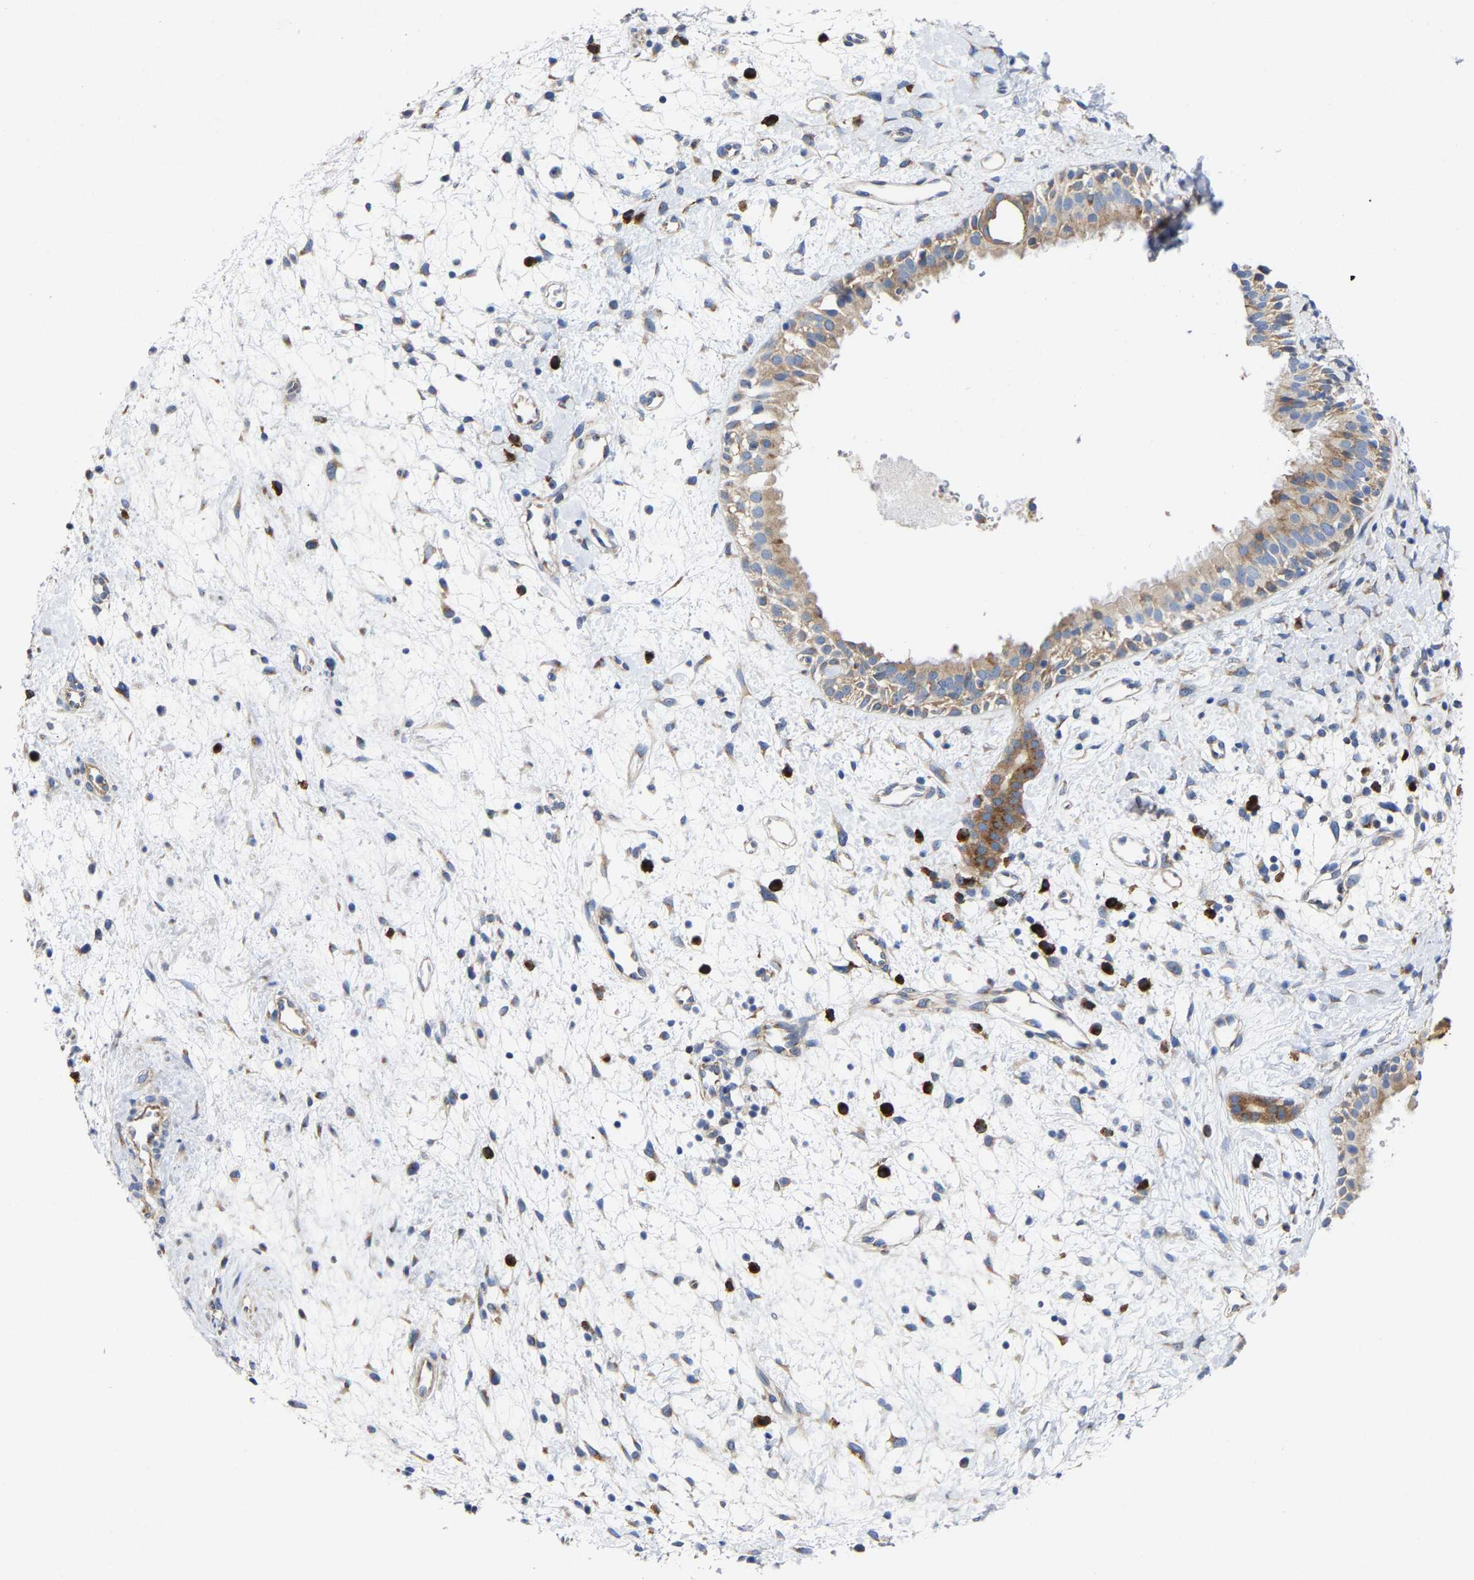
{"staining": {"intensity": "weak", "quantity": "25%-75%", "location": "cytoplasmic/membranous"}, "tissue": "nasopharynx", "cell_type": "Respiratory epithelial cells", "image_type": "normal", "snomed": [{"axis": "morphology", "description": "Normal tissue, NOS"}, {"axis": "topography", "description": "Nasopharynx"}], "caption": "Immunohistochemical staining of normal human nasopharynx exhibits low levels of weak cytoplasmic/membranous positivity in approximately 25%-75% of respiratory epithelial cells.", "gene": "PPP1R15A", "patient": {"sex": "male", "age": 22}}